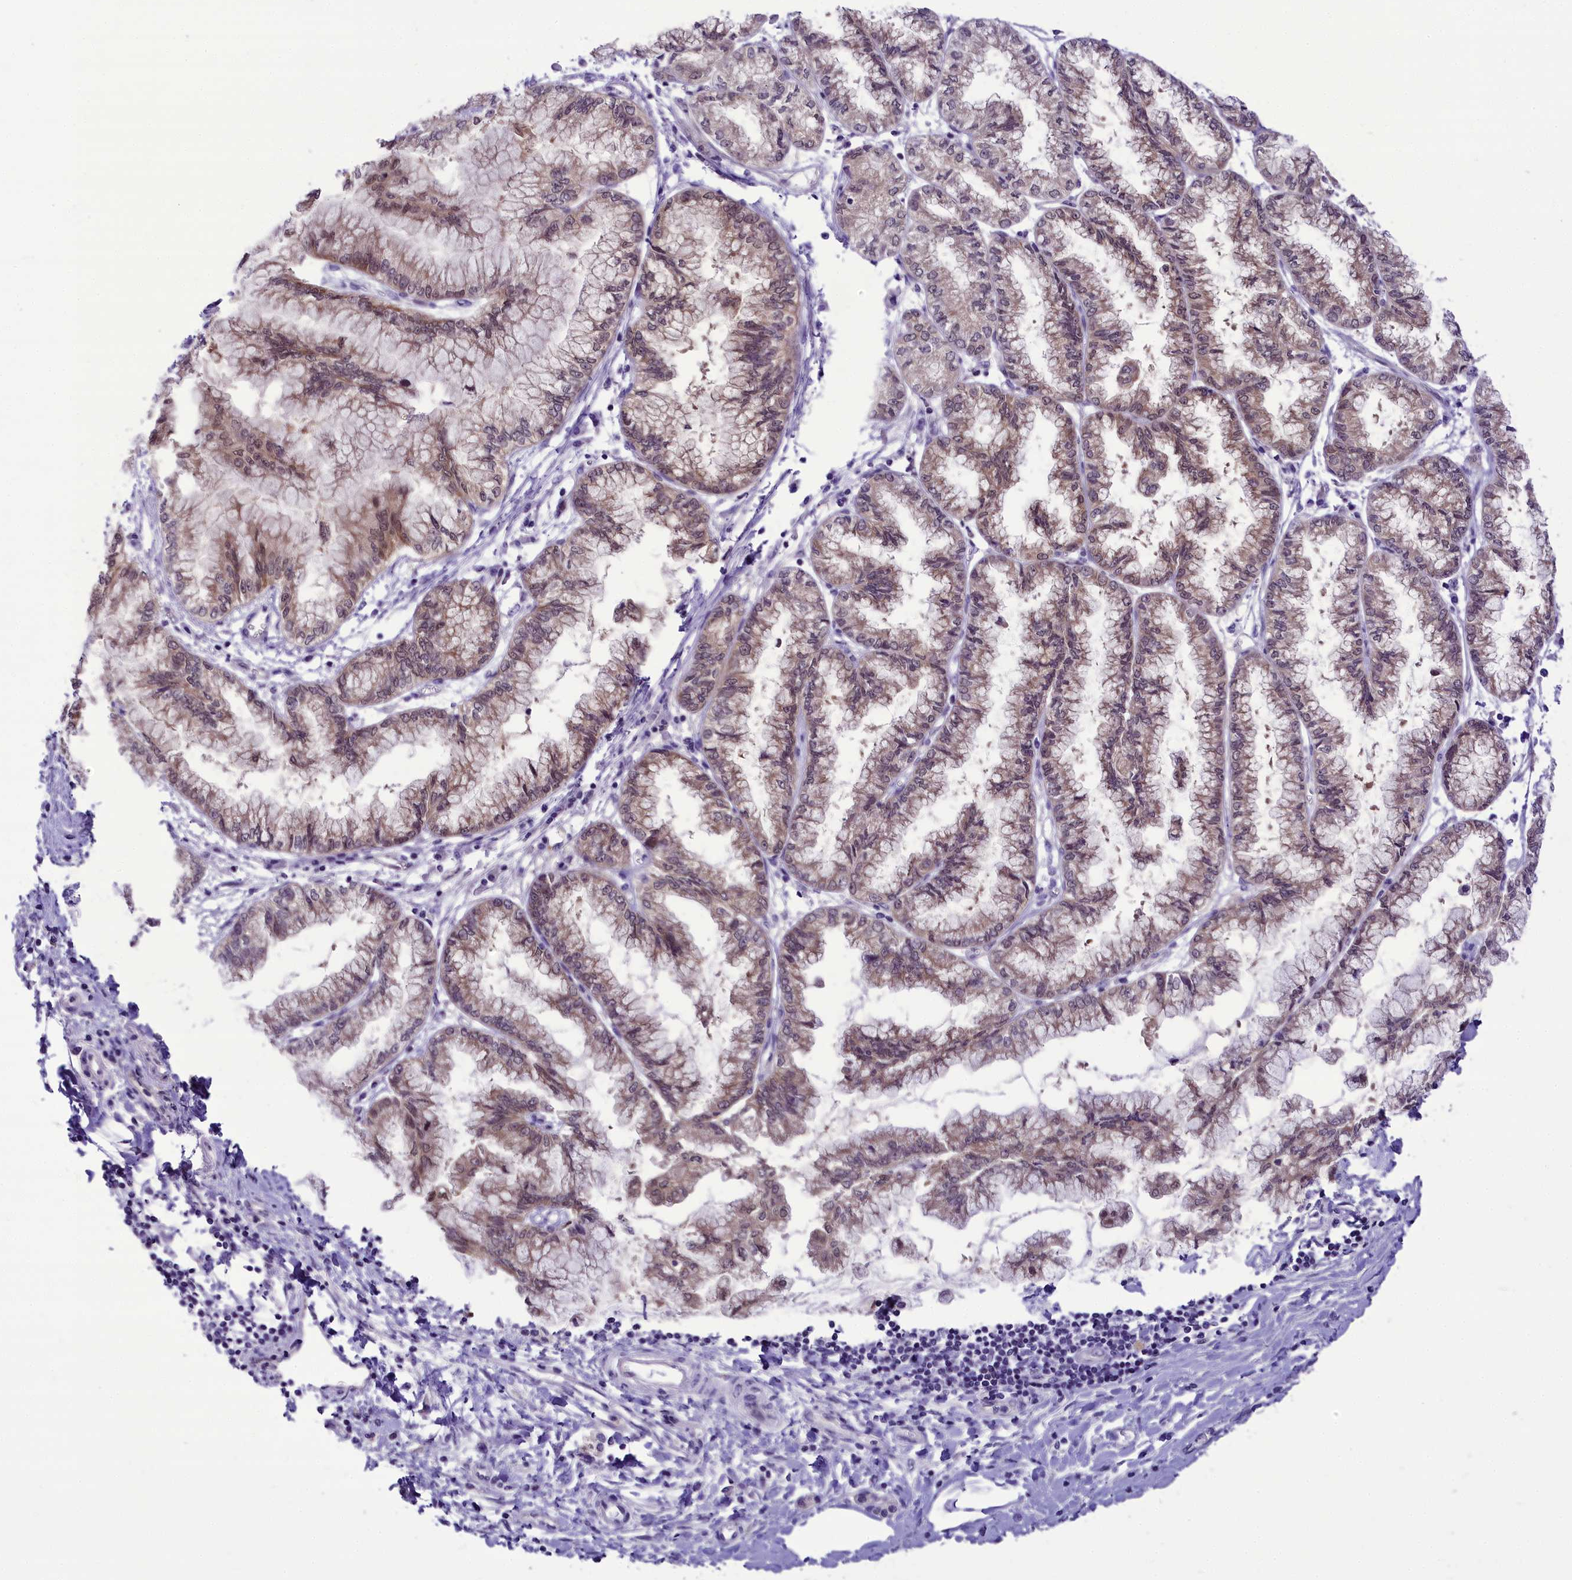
{"staining": {"intensity": "weak", "quantity": "25%-75%", "location": "cytoplasmic/membranous,nuclear"}, "tissue": "pancreatic cancer", "cell_type": "Tumor cells", "image_type": "cancer", "snomed": [{"axis": "morphology", "description": "Adenocarcinoma, NOS"}, {"axis": "topography", "description": "Pancreas"}], "caption": "Pancreatic cancer (adenocarcinoma) stained with DAB (3,3'-diaminobenzidine) IHC exhibits low levels of weak cytoplasmic/membranous and nuclear expression in approximately 25%-75% of tumor cells.", "gene": "PRR15", "patient": {"sex": "male", "age": 73}}